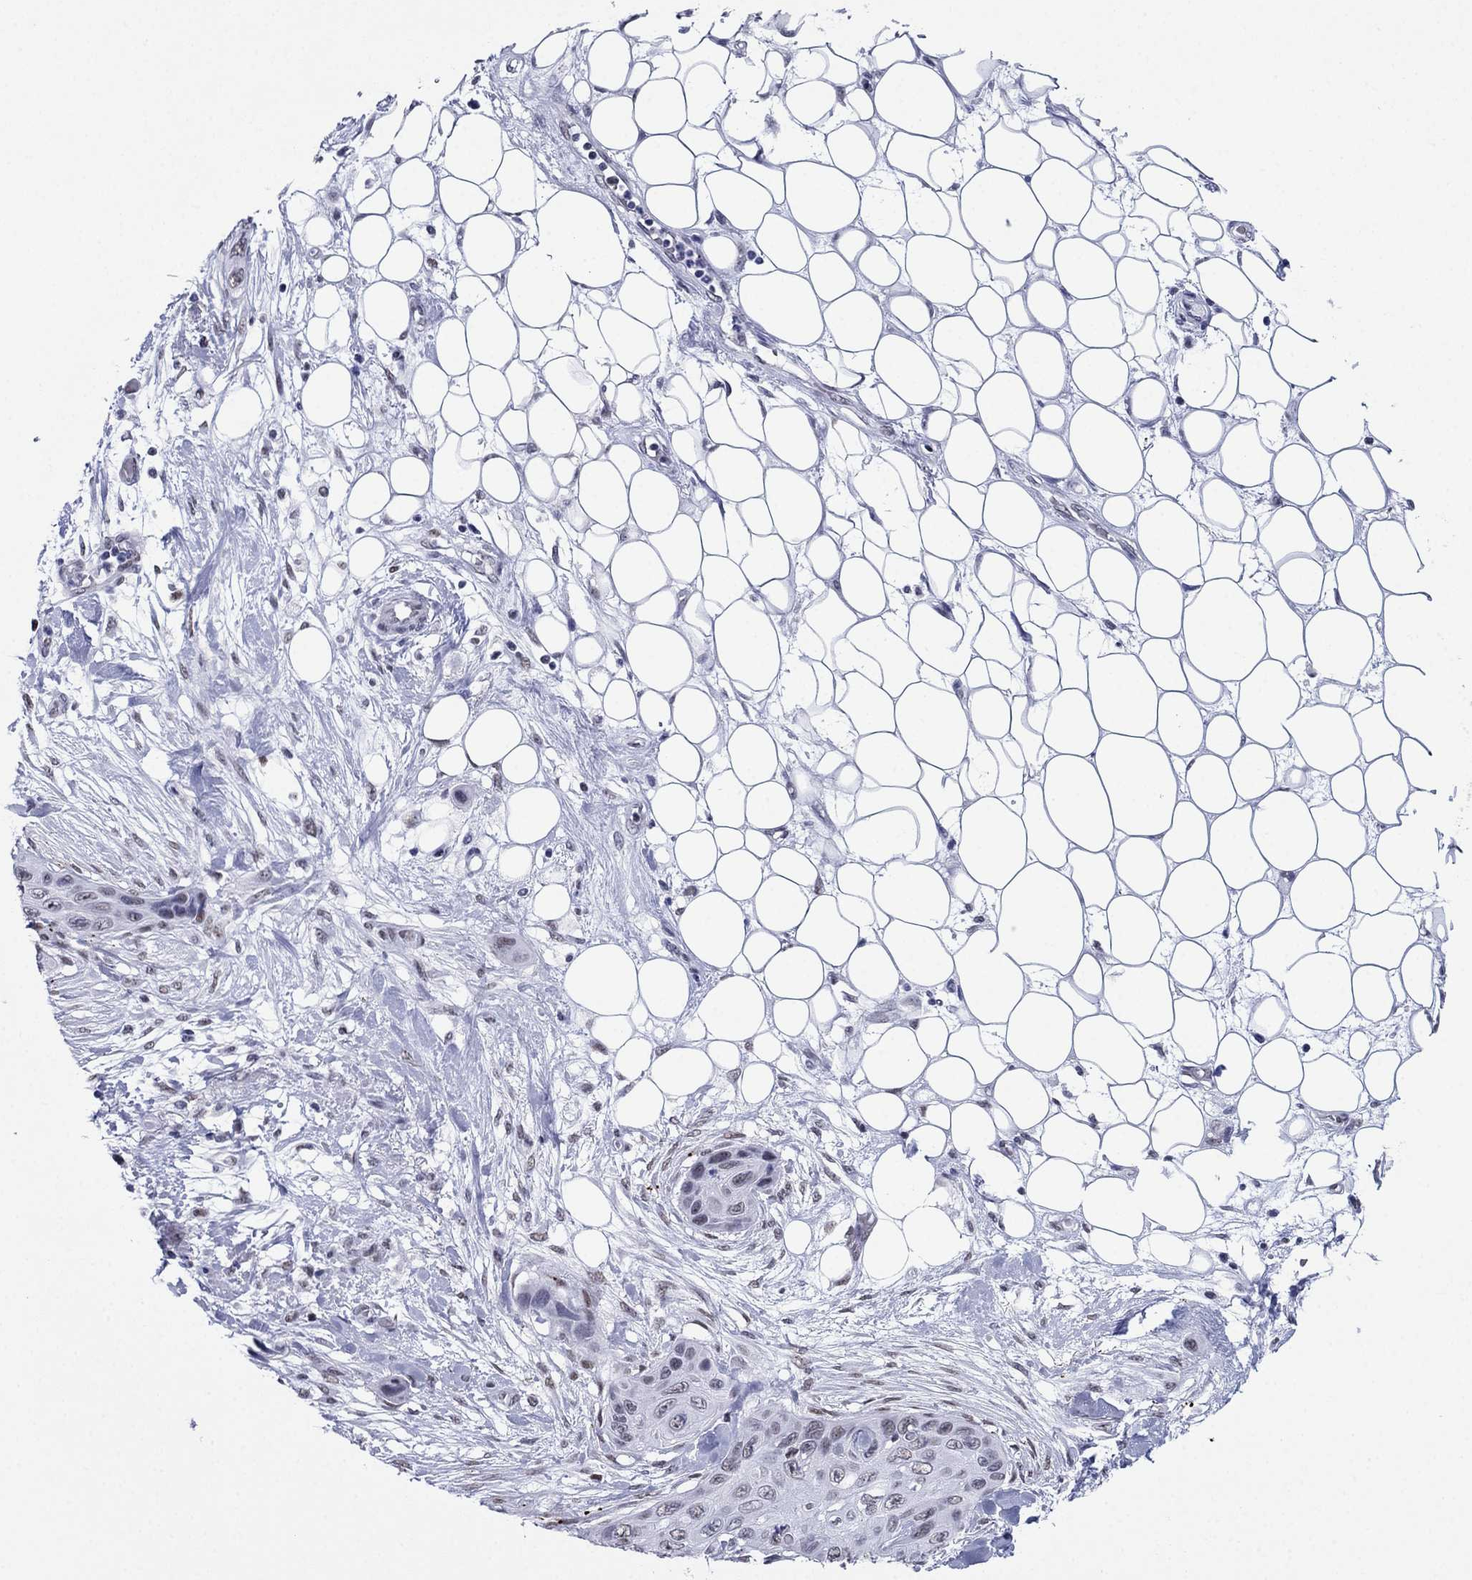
{"staining": {"intensity": "weak", "quantity": "25%-75%", "location": "nuclear"}, "tissue": "skin cancer", "cell_type": "Tumor cells", "image_type": "cancer", "snomed": [{"axis": "morphology", "description": "Squamous cell carcinoma, NOS"}, {"axis": "topography", "description": "Skin"}], "caption": "Skin squamous cell carcinoma stained with immunohistochemistry demonstrates weak nuclear expression in approximately 25%-75% of tumor cells.", "gene": "PPM1G", "patient": {"sex": "male", "age": 79}}